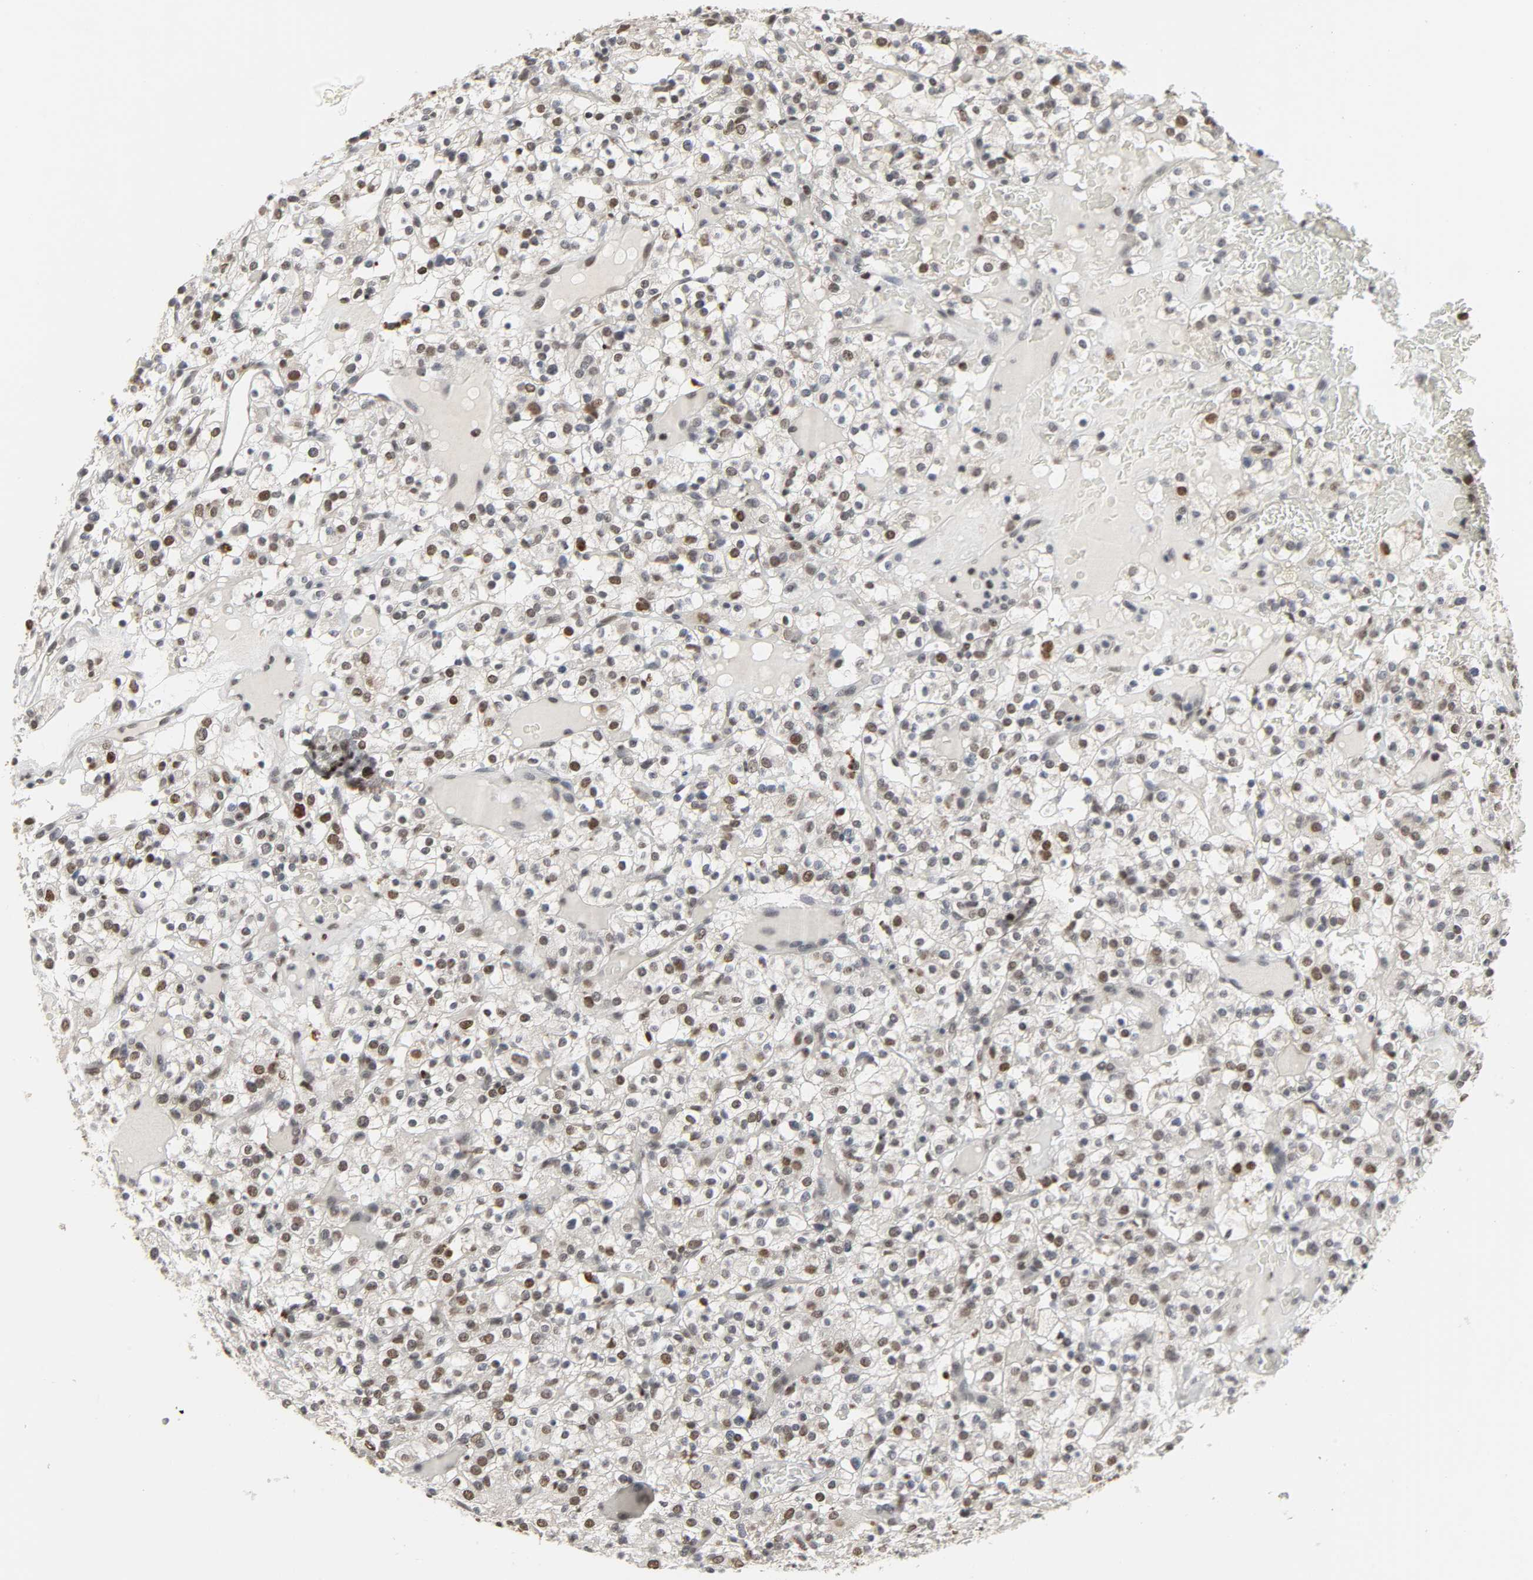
{"staining": {"intensity": "weak", "quantity": "25%-75%", "location": "nuclear"}, "tissue": "renal cancer", "cell_type": "Tumor cells", "image_type": "cancer", "snomed": [{"axis": "morphology", "description": "Normal tissue, NOS"}, {"axis": "morphology", "description": "Adenocarcinoma, NOS"}, {"axis": "topography", "description": "Kidney"}], "caption": "Immunohistochemical staining of adenocarcinoma (renal) reveals weak nuclear protein staining in about 25%-75% of tumor cells. The staining was performed using DAB (3,3'-diaminobenzidine), with brown indicating positive protein expression. Nuclei are stained blue with hematoxylin.", "gene": "DAZAP1", "patient": {"sex": "female", "age": 72}}